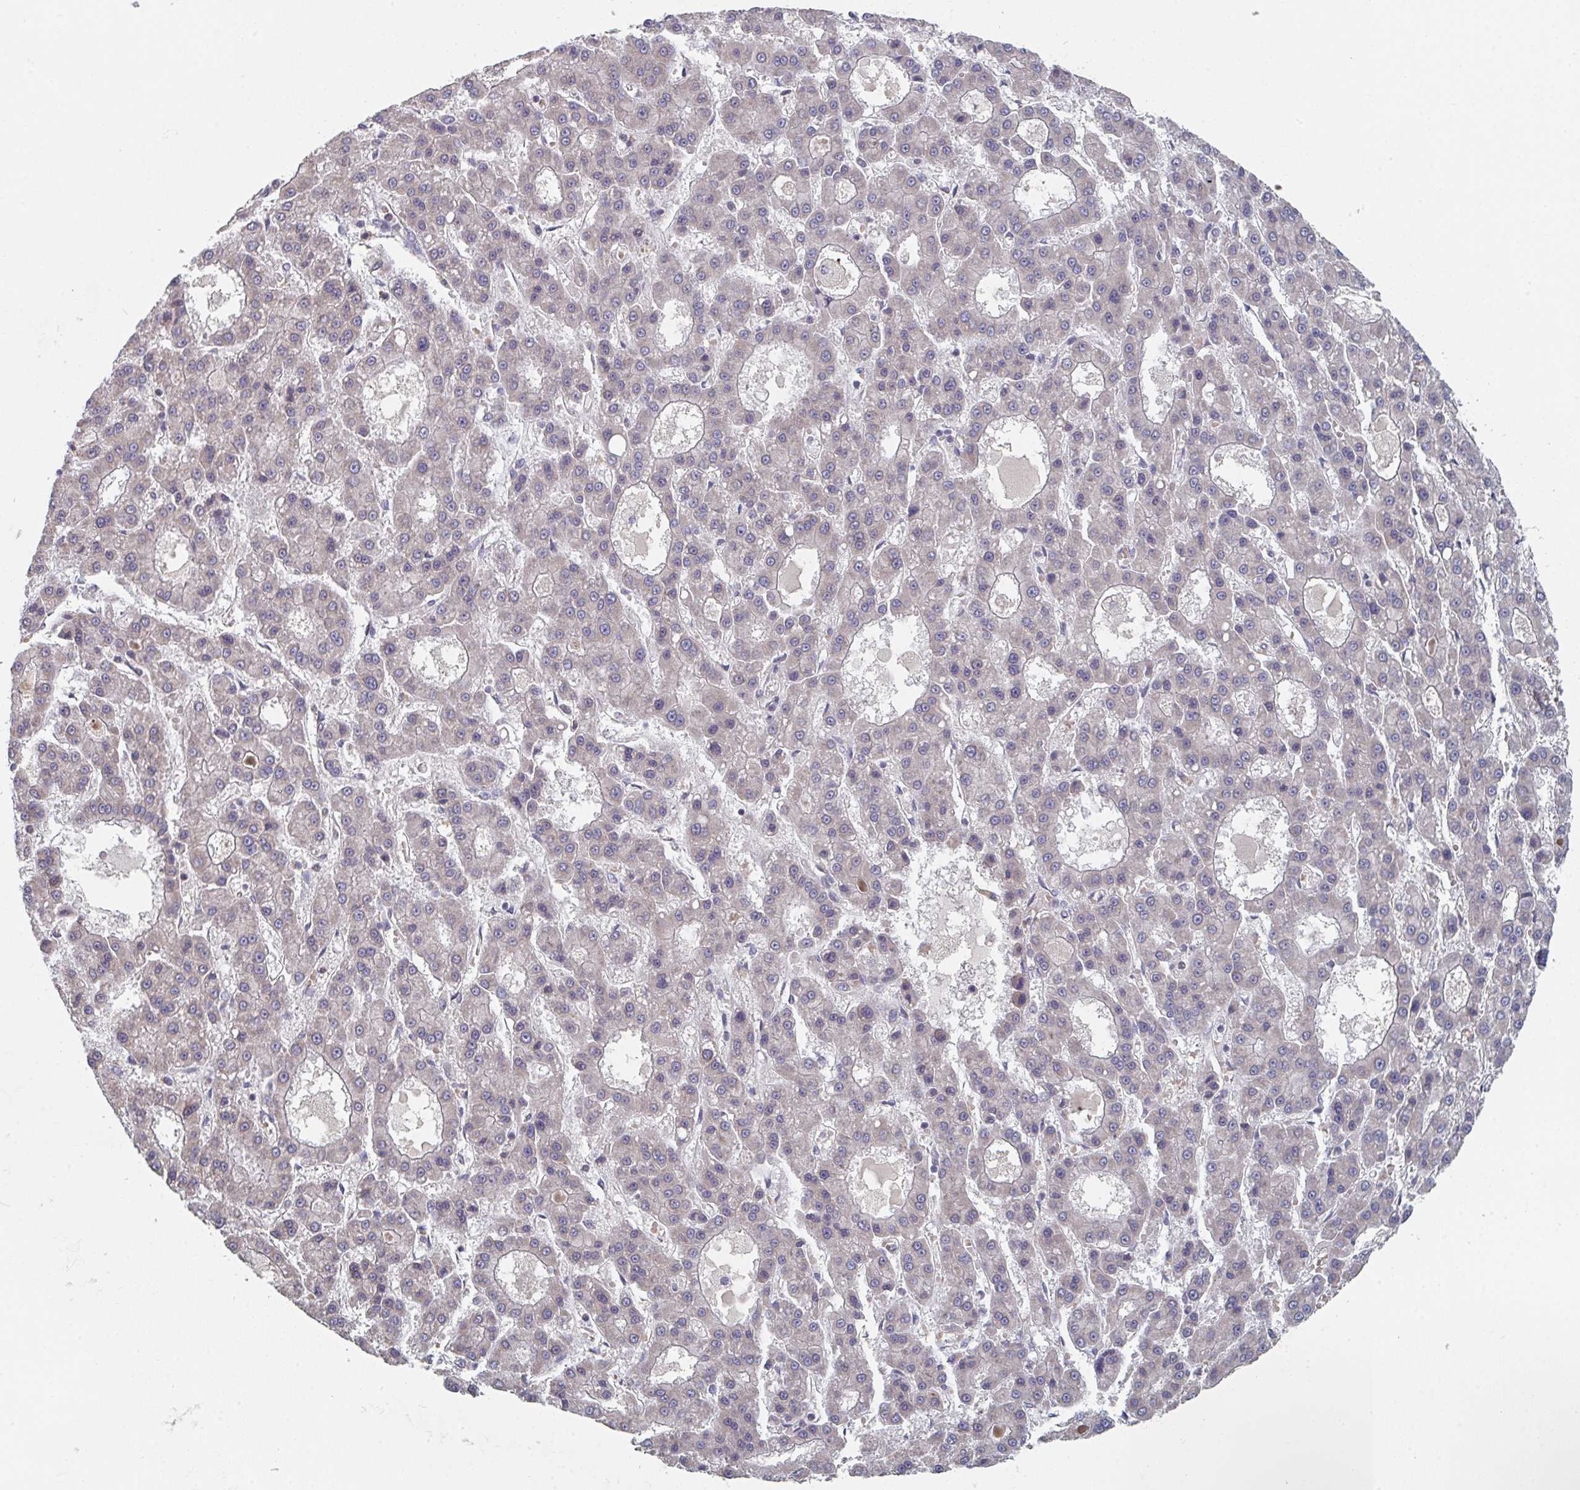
{"staining": {"intensity": "negative", "quantity": "none", "location": "none"}, "tissue": "liver cancer", "cell_type": "Tumor cells", "image_type": "cancer", "snomed": [{"axis": "morphology", "description": "Carcinoma, Hepatocellular, NOS"}, {"axis": "topography", "description": "Liver"}], "caption": "Tumor cells show no significant positivity in liver cancer. (DAB (3,3'-diaminobenzidine) immunohistochemistry (IHC) with hematoxylin counter stain).", "gene": "ELOVL1", "patient": {"sex": "male", "age": 70}}